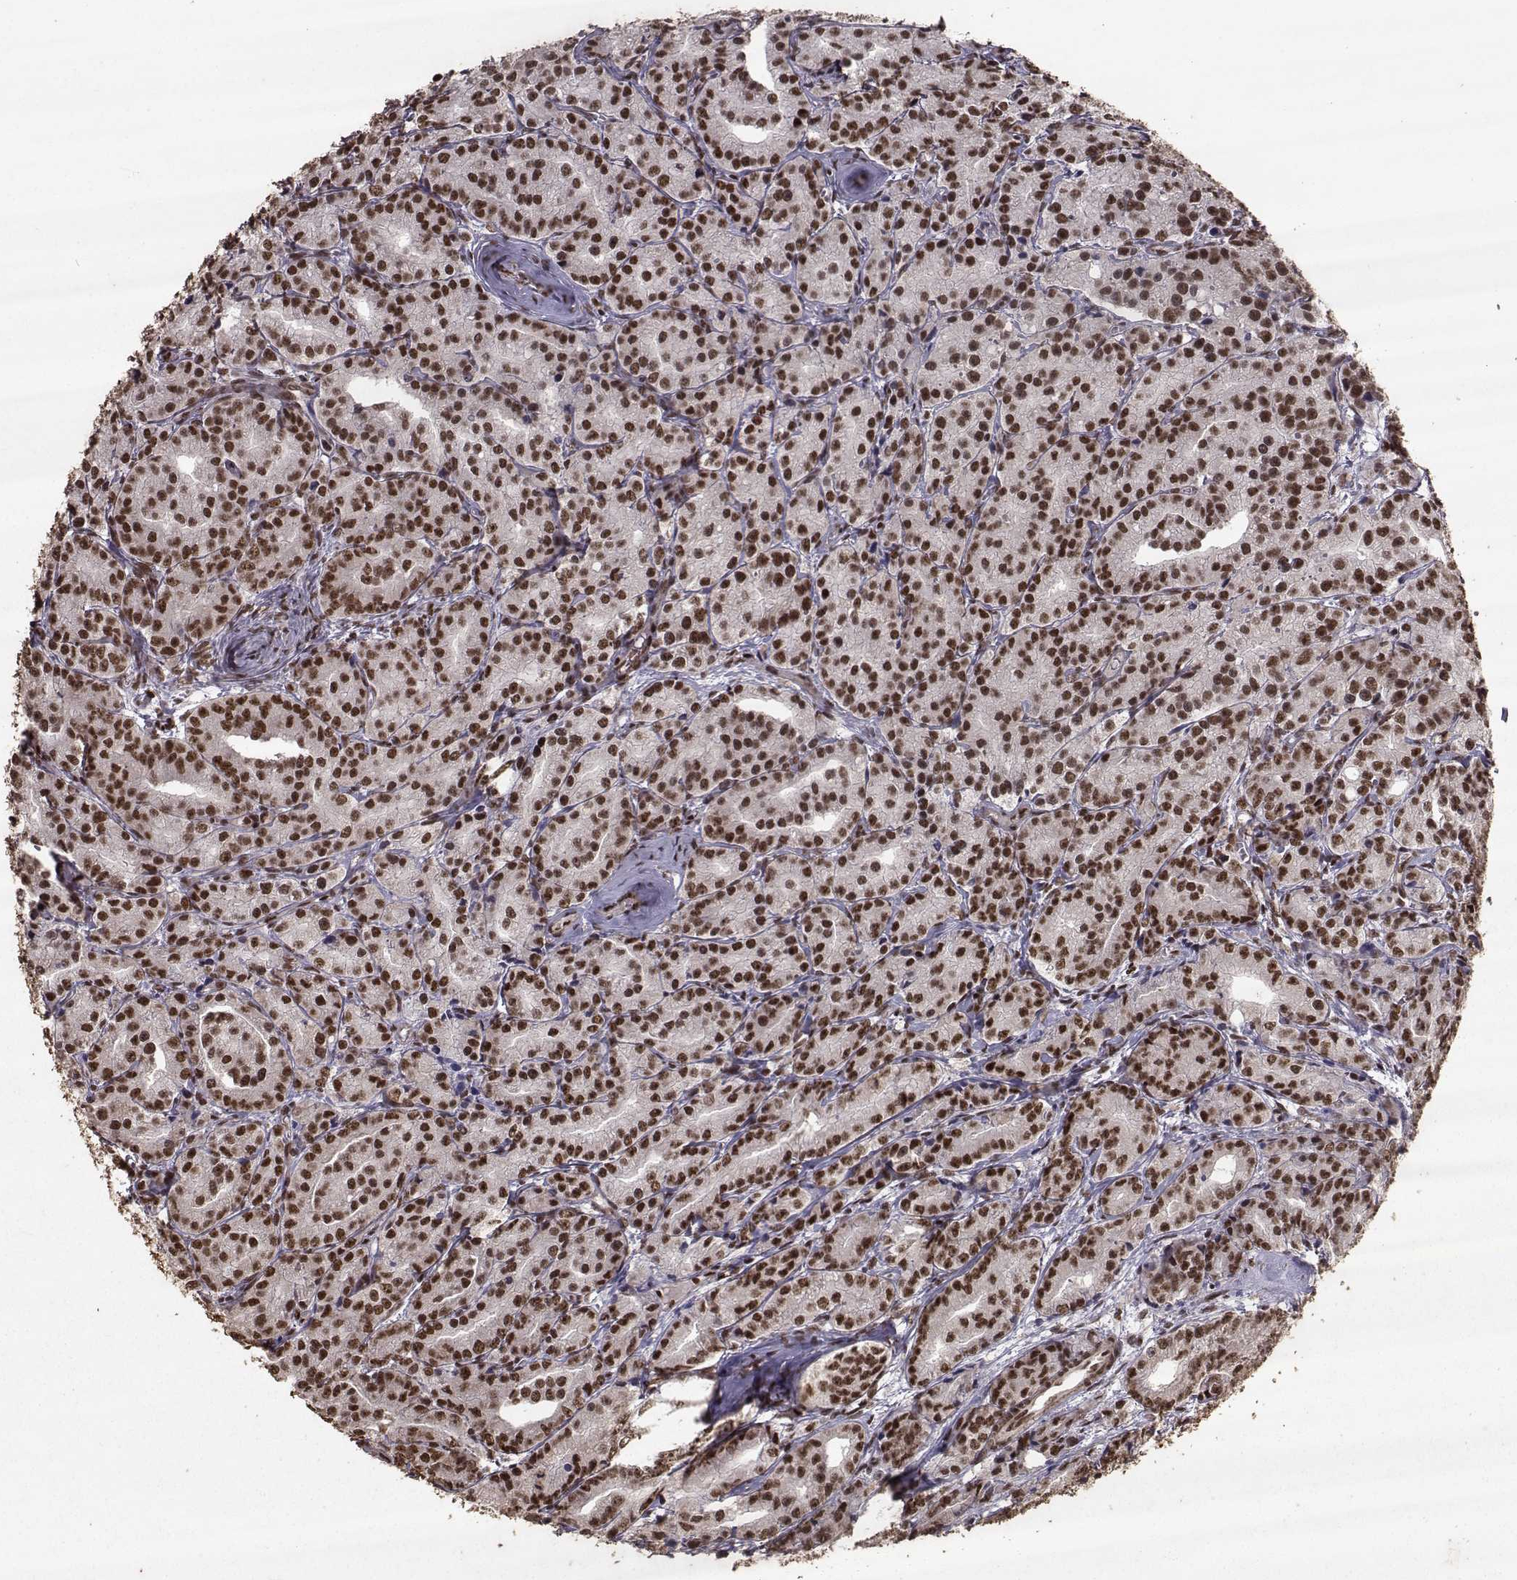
{"staining": {"intensity": "strong", "quantity": ">75%", "location": "nuclear"}, "tissue": "prostate cancer", "cell_type": "Tumor cells", "image_type": "cancer", "snomed": [{"axis": "morphology", "description": "Adenocarcinoma, Medium grade"}, {"axis": "topography", "description": "Prostate"}], "caption": "Immunohistochemistry (IHC) (DAB) staining of human prostate medium-grade adenocarcinoma displays strong nuclear protein positivity in approximately >75% of tumor cells.", "gene": "SF1", "patient": {"sex": "male", "age": 74}}